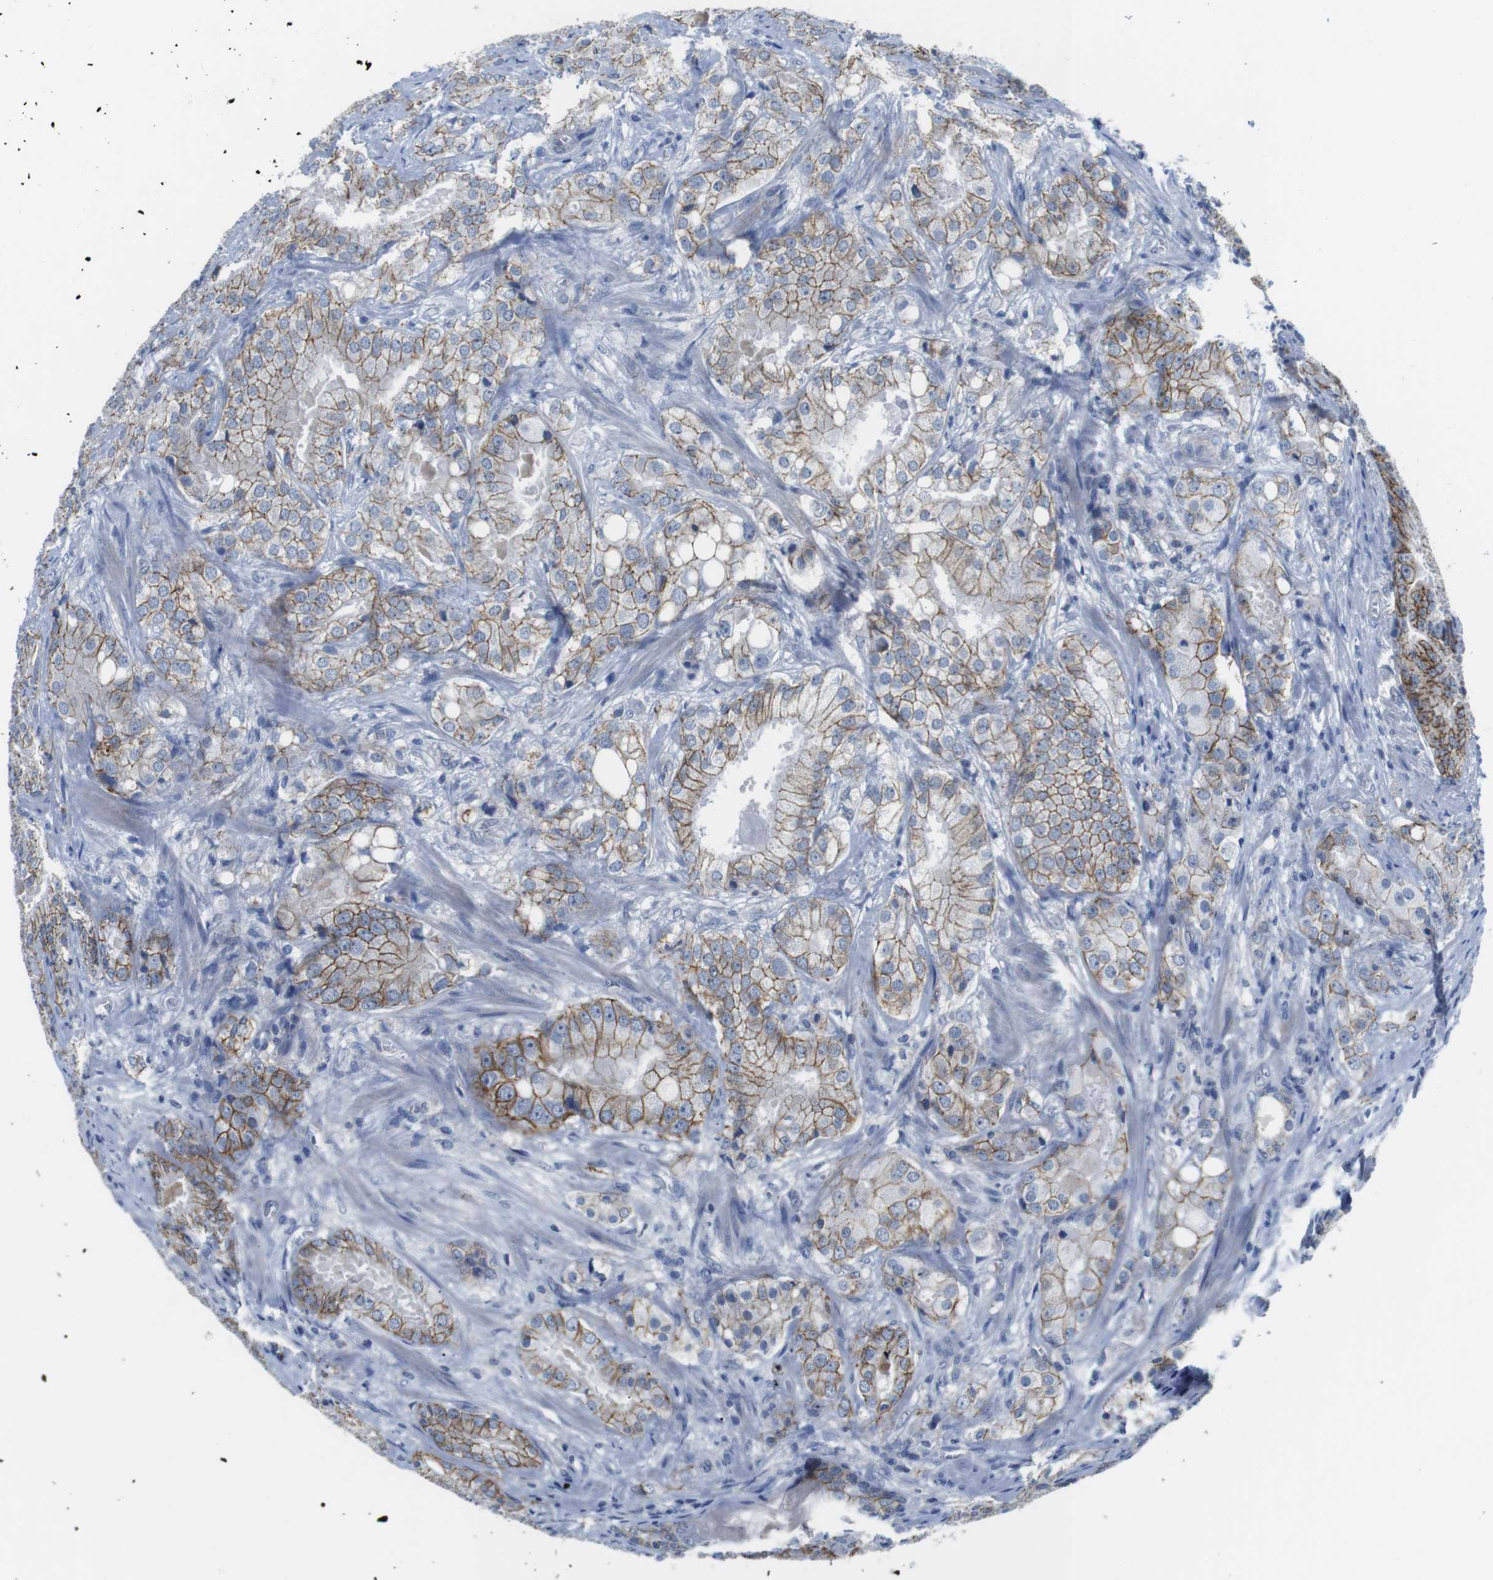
{"staining": {"intensity": "moderate", "quantity": ">75%", "location": "cytoplasmic/membranous"}, "tissue": "prostate cancer", "cell_type": "Tumor cells", "image_type": "cancer", "snomed": [{"axis": "morphology", "description": "Adenocarcinoma, High grade"}, {"axis": "topography", "description": "Prostate"}], "caption": "IHC staining of prostate cancer (high-grade adenocarcinoma), which shows medium levels of moderate cytoplasmic/membranous expression in about >75% of tumor cells indicating moderate cytoplasmic/membranous protein positivity. The staining was performed using DAB (3,3'-diaminobenzidine) (brown) for protein detection and nuclei were counterstained in hematoxylin (blue).", "gene": "SCRIB", "patient": {"sex": "male", "age": 64}}